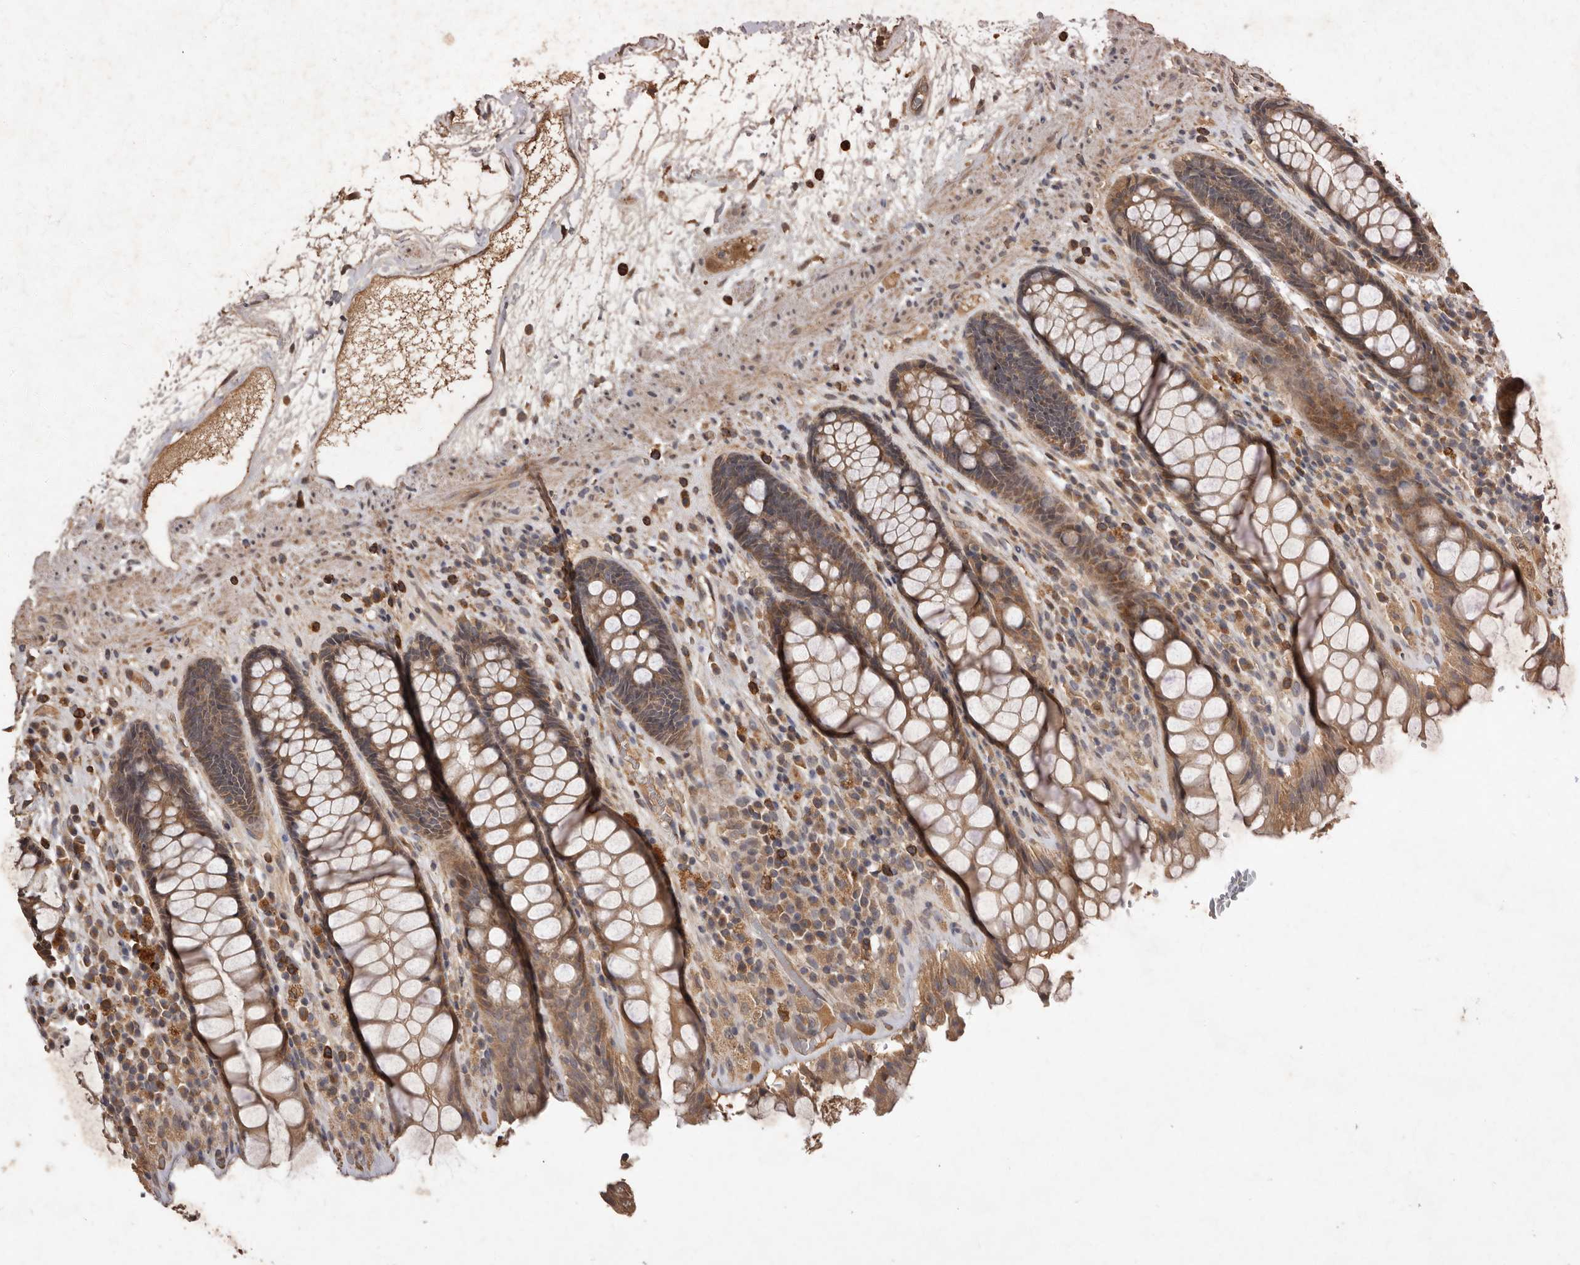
{"staining": {"intensity": "moderate", "quantity": ">75%", "location": "cytoplasmic/membranous"}, "tissue": "rectum", "cell_type": "Glandular cells", "image_type": "normal", "snomed": [{"axis": "morphology", "description": "Normal tissue, NOS"}, {"axis": "topography", "description": "Rectum"}], "caption": "The image exhibits staining of normal rectum, revealing moderate cytoplasmic/membranous protein positivity (brown color) within glandular cells. (DAB = brown stain, brightfield microscopy at high magnification).", "gene": "KIF26B", "patient": {"sex": "male", "age": 64}}